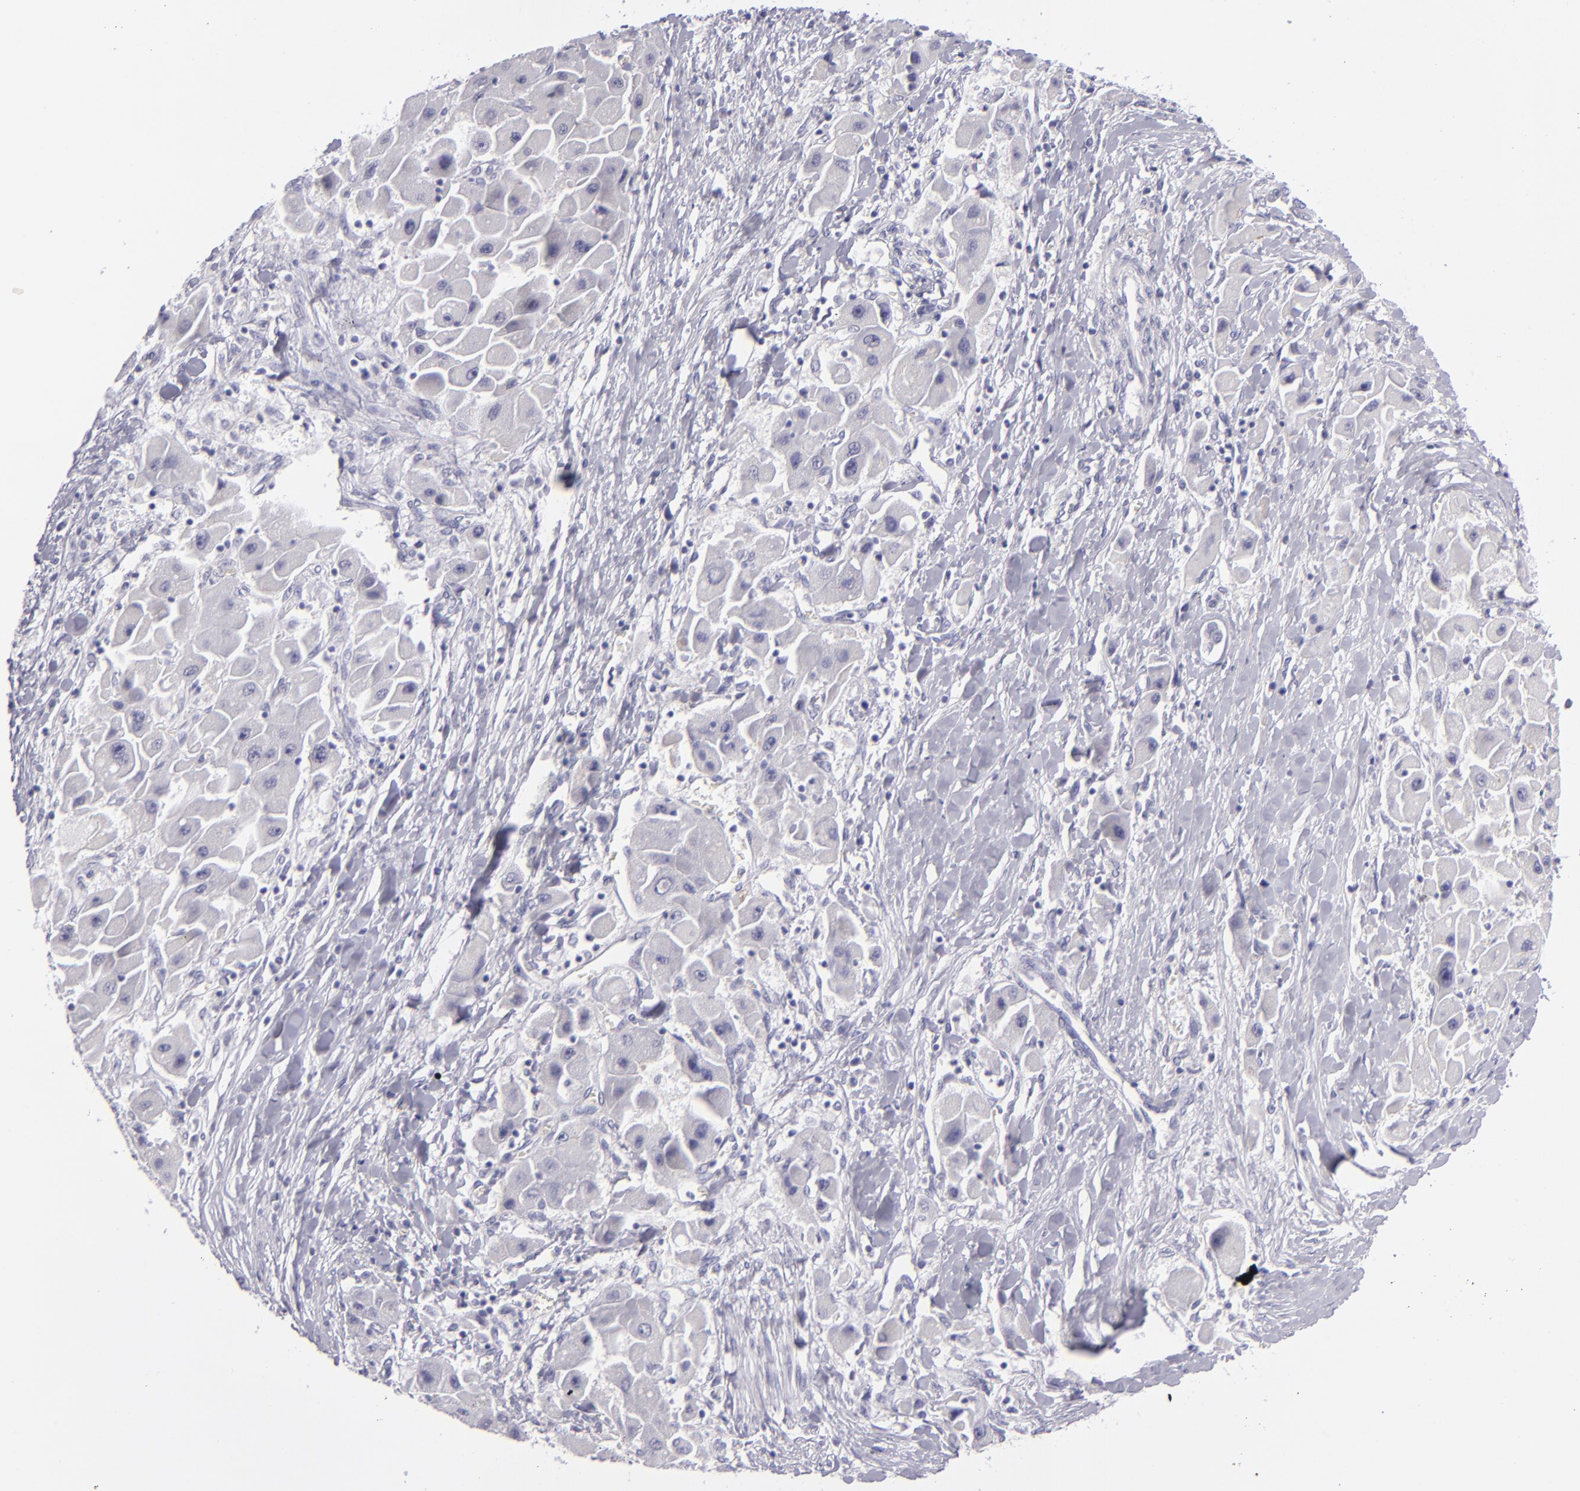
{"staining": {"intensity": "negative", "quantity": "none", "location": "none"}, "tissue": "liver cancer", "cell_type": "Tumor cells", "image_type": "cancer", "snomed": [{"axis": "morphology", "description": "Carcinoma, Hepatocellular, NOS"}, {"axis": "topography", "description": "Liver"}], "caption": "Immunohistochemistry of liver hepatocellular carcinoma demonstrates no expression in tumor cells.", "gene": "VIL1", "patient": {"sex": "male", "age": 24}}